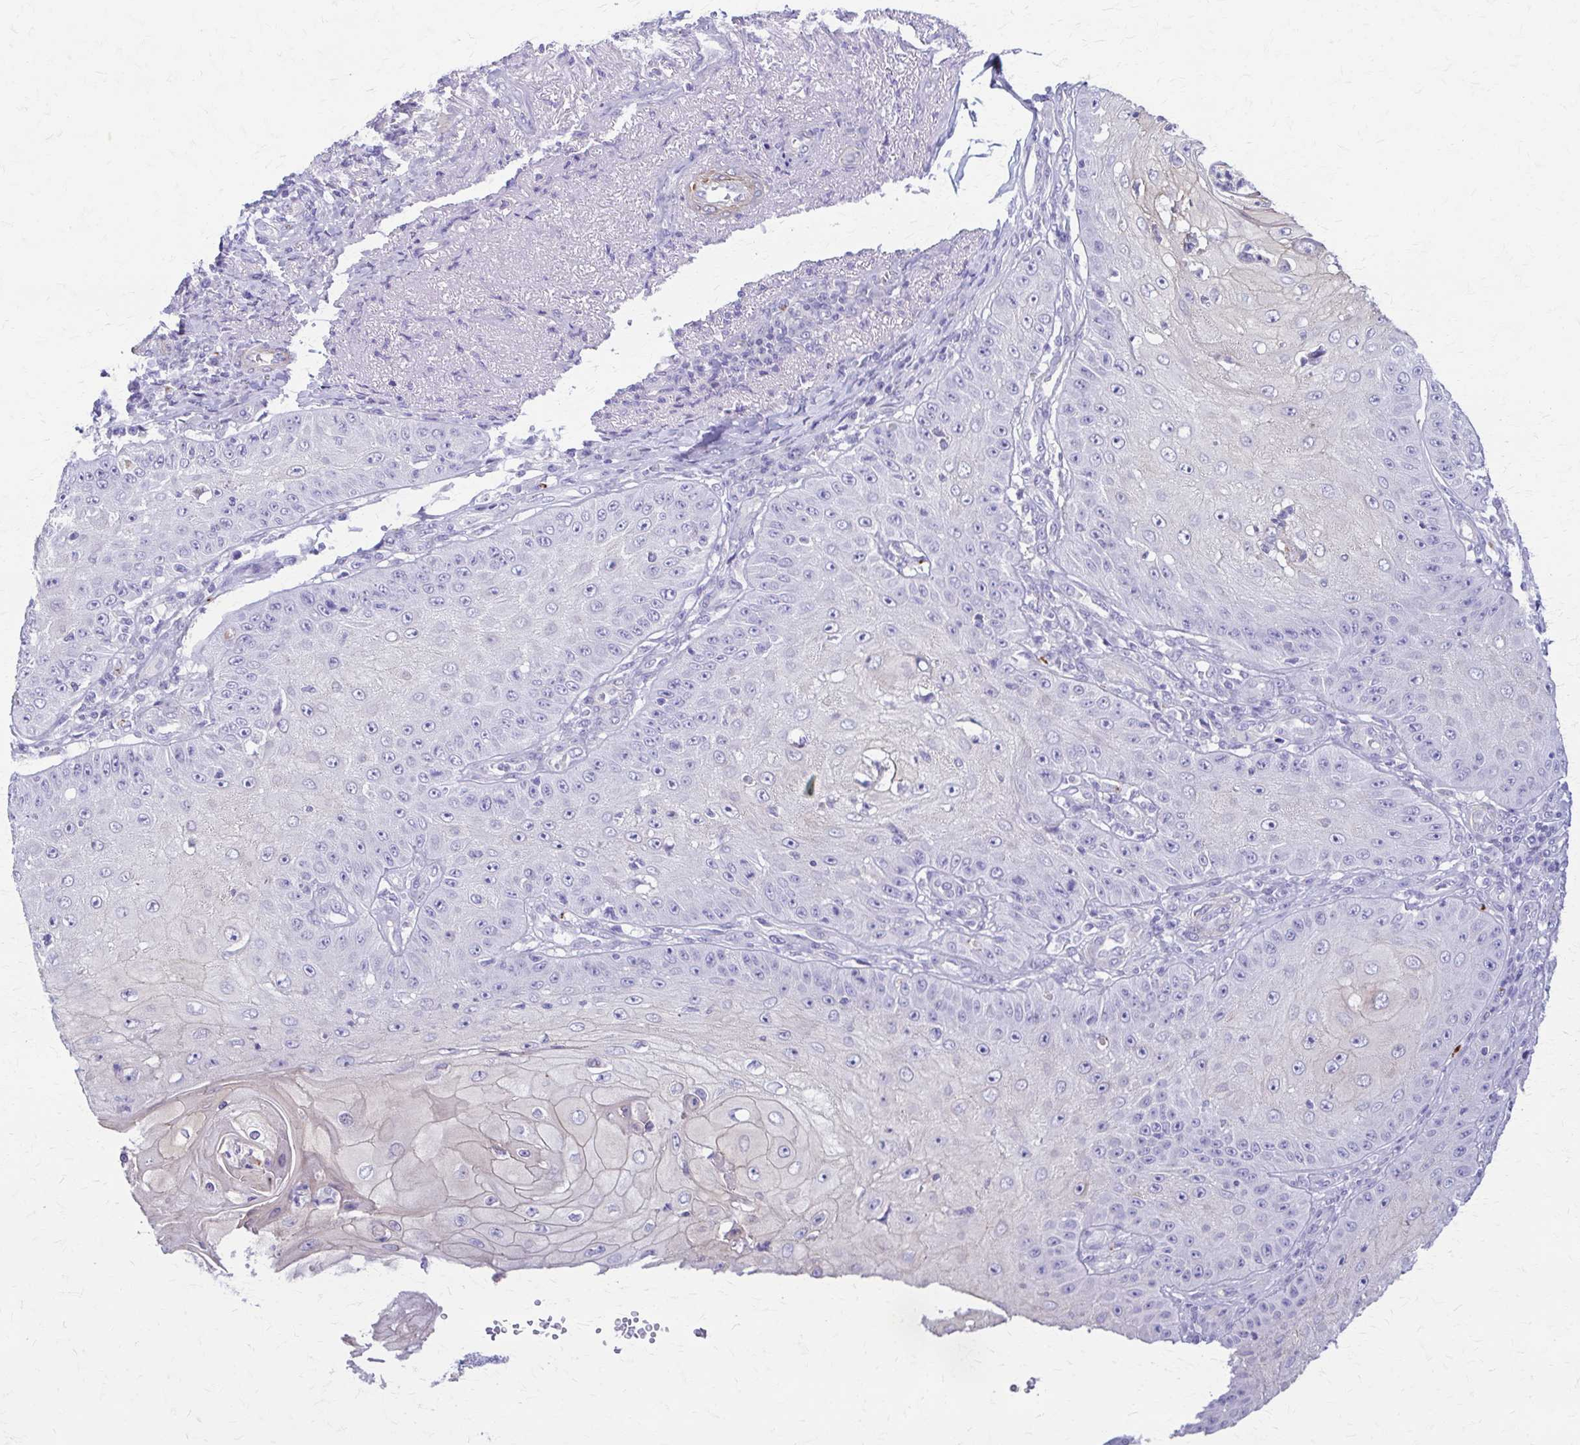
{"staining": {"intensity": "negative", "quantity": "none", "location": "none"}, "tissue": "skin cancer", "cell_type": "Tumor cells", "image_type": "cancer", "snomed": [{"axis": "morphology", "description": "Squamous cell carcinoma, NOS"}, {"axis": "topography", "description": "Skin"}], "caption": "IHC image of squamous cell carcinoma (skin) stained for a protein (brown), which exhibits no staining in tumor cells.", "gene": "DSP", "patient": {"sex": "male", "age": 70}}